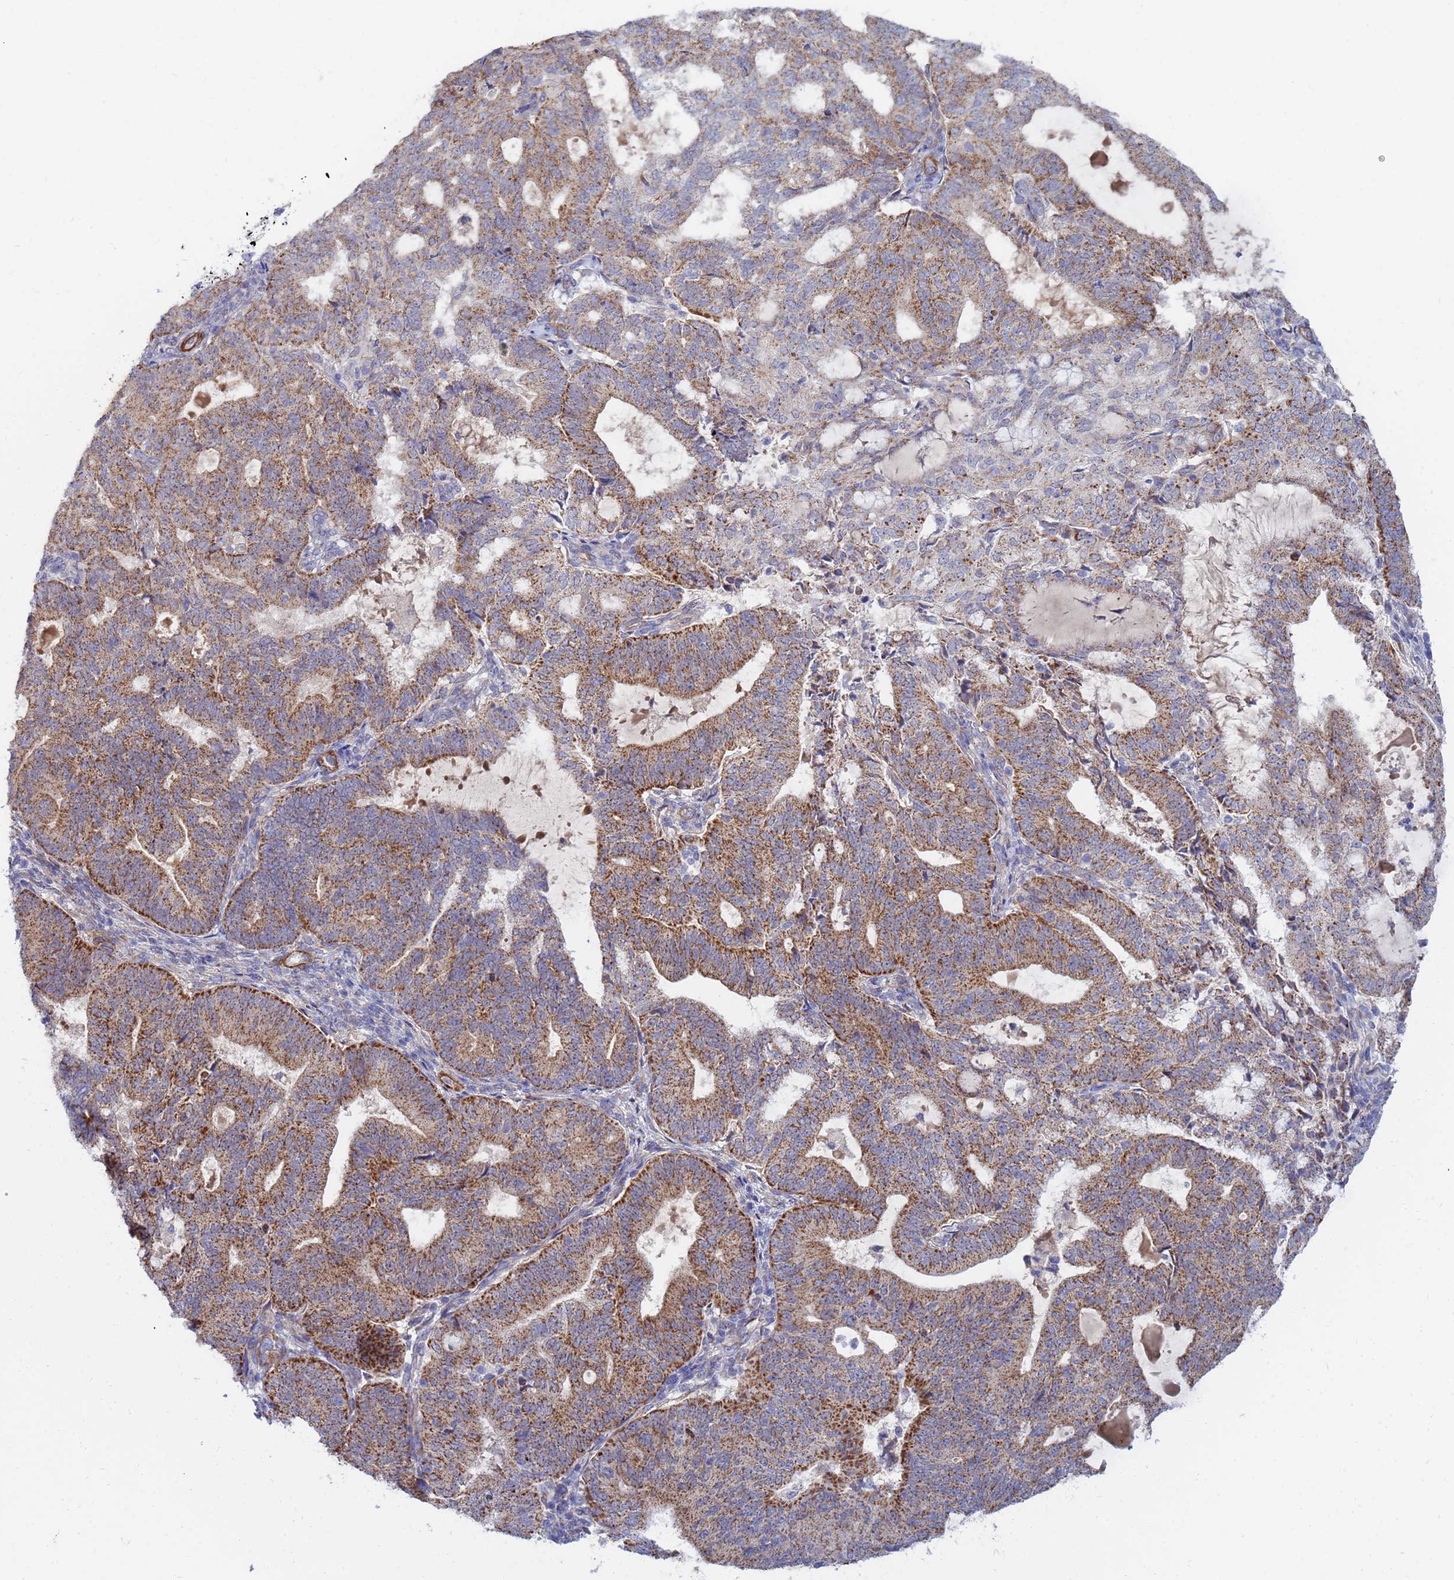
{"staining": {"intensity": "moderate", "quantity": ">75%", "location": "cytoplasmic/membranous"}, "tissue": "endometrial cancer", "cell_type": "Tumor cells", "image_type": "cancer", "snomed": [{"axis": "morphology", "description": "Adenocarcinoma, NOS"}, {"axis": "topography", "description": "Endometrium"}], "caption": "Immunohistochemical staining of human endometrial cancer (adenocarcinoma) shows moderate cytoplasmic/membranous protein staining in about >75% of tumor cells.", "gene": "SDR39U1", "patient": {"sex": "female", "age": 70}}